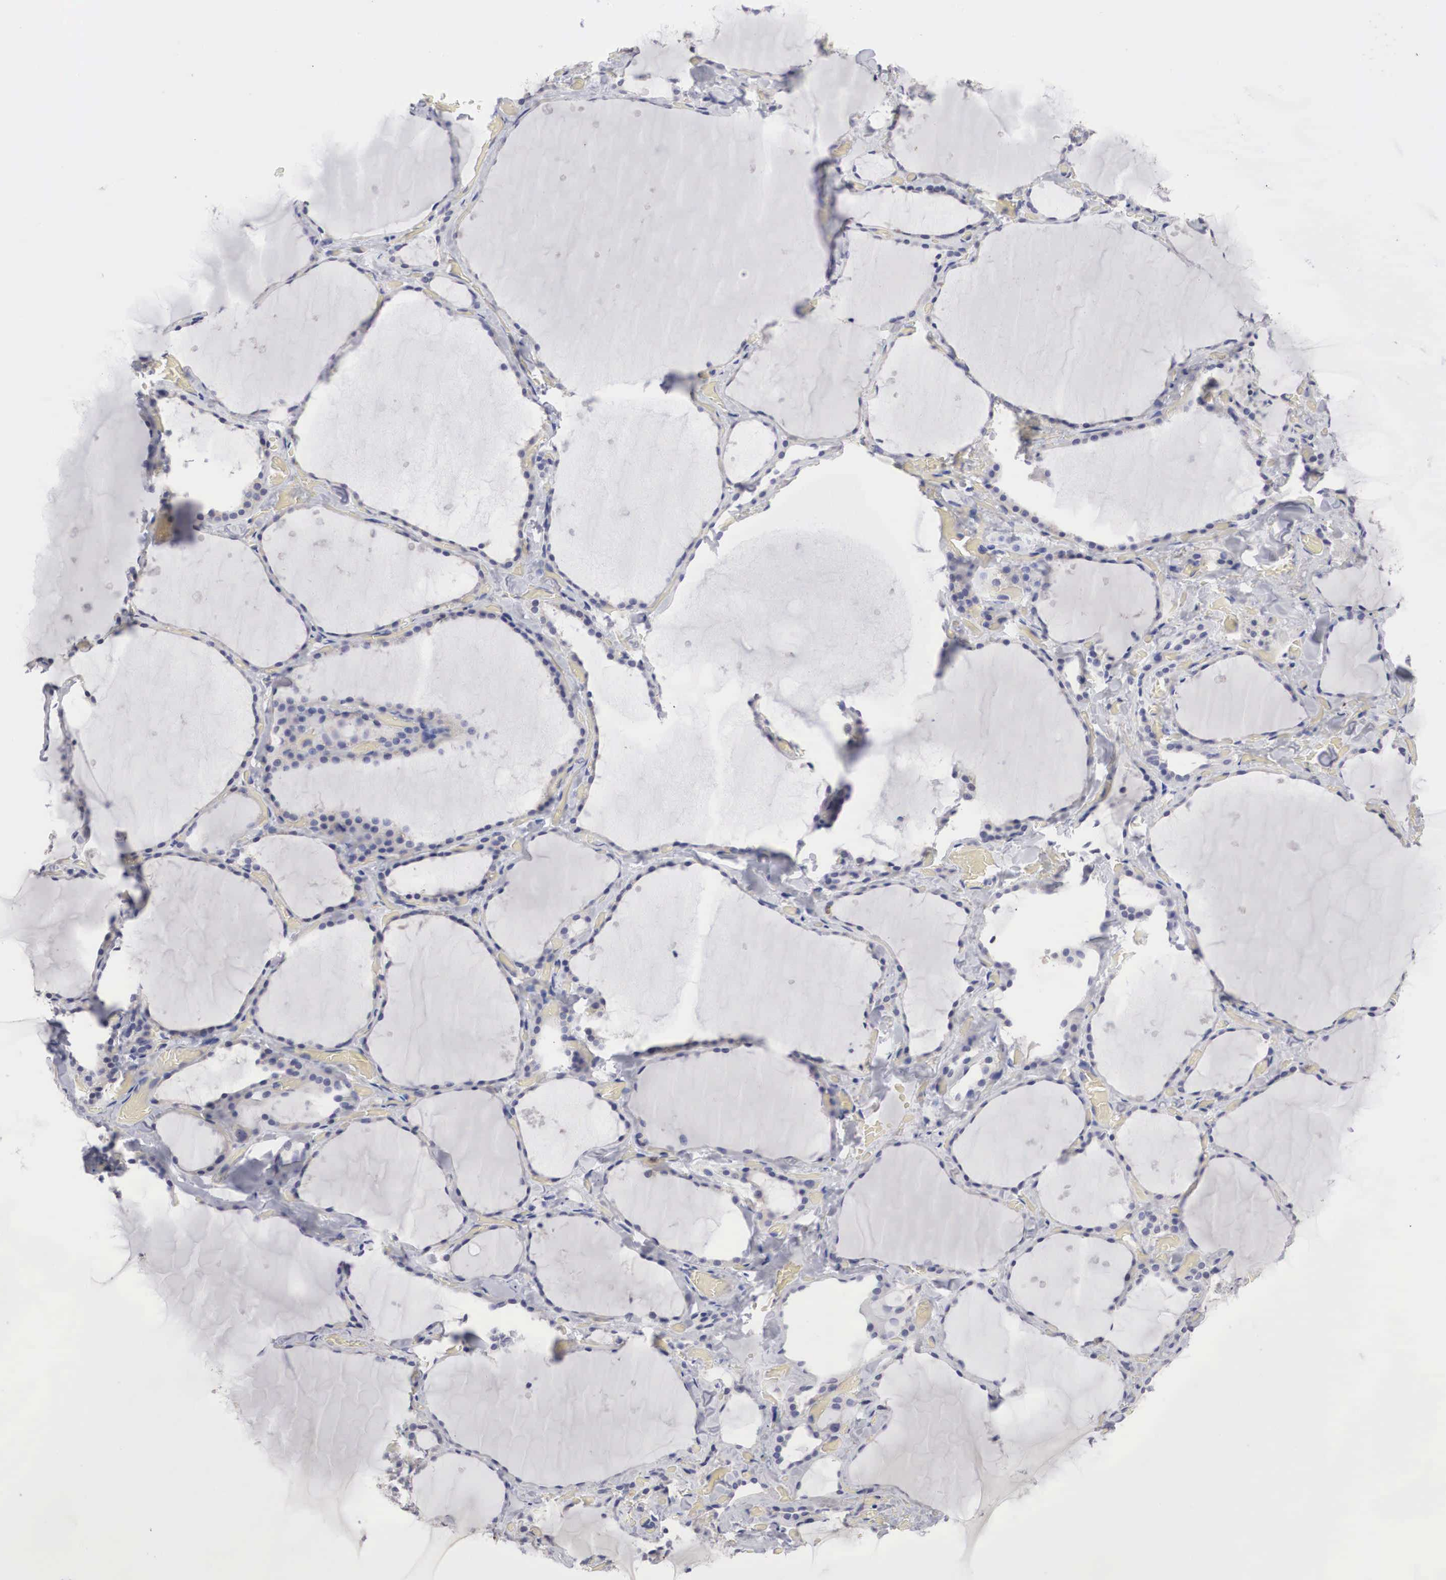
{"staining": {"intensity": "weak", "quantity": "25%-75%", "location": "cytoplasmic/membranous"}, "tissue": "thyroid gland", "cell_type": "Glandular cells", "image_type": "normal", "snomed": [{"axis": "morphology", "description": "Normal tissue, NOS"}, {"axis": "topography", "description": "Thyroid gland"}], "caption": "Thyroid gland stained with immunohistochemistry exhibits weak cytoplasmic/membranous positivity in approximately 25%-75% of glandular cells. The protein of interest is stained brown, and the nuclei are stained in blue (DAB IHC with brightfield microscopy, high magnification).", "gene": "HMOX1", "patient": {"sex": "male", "age": 34}}